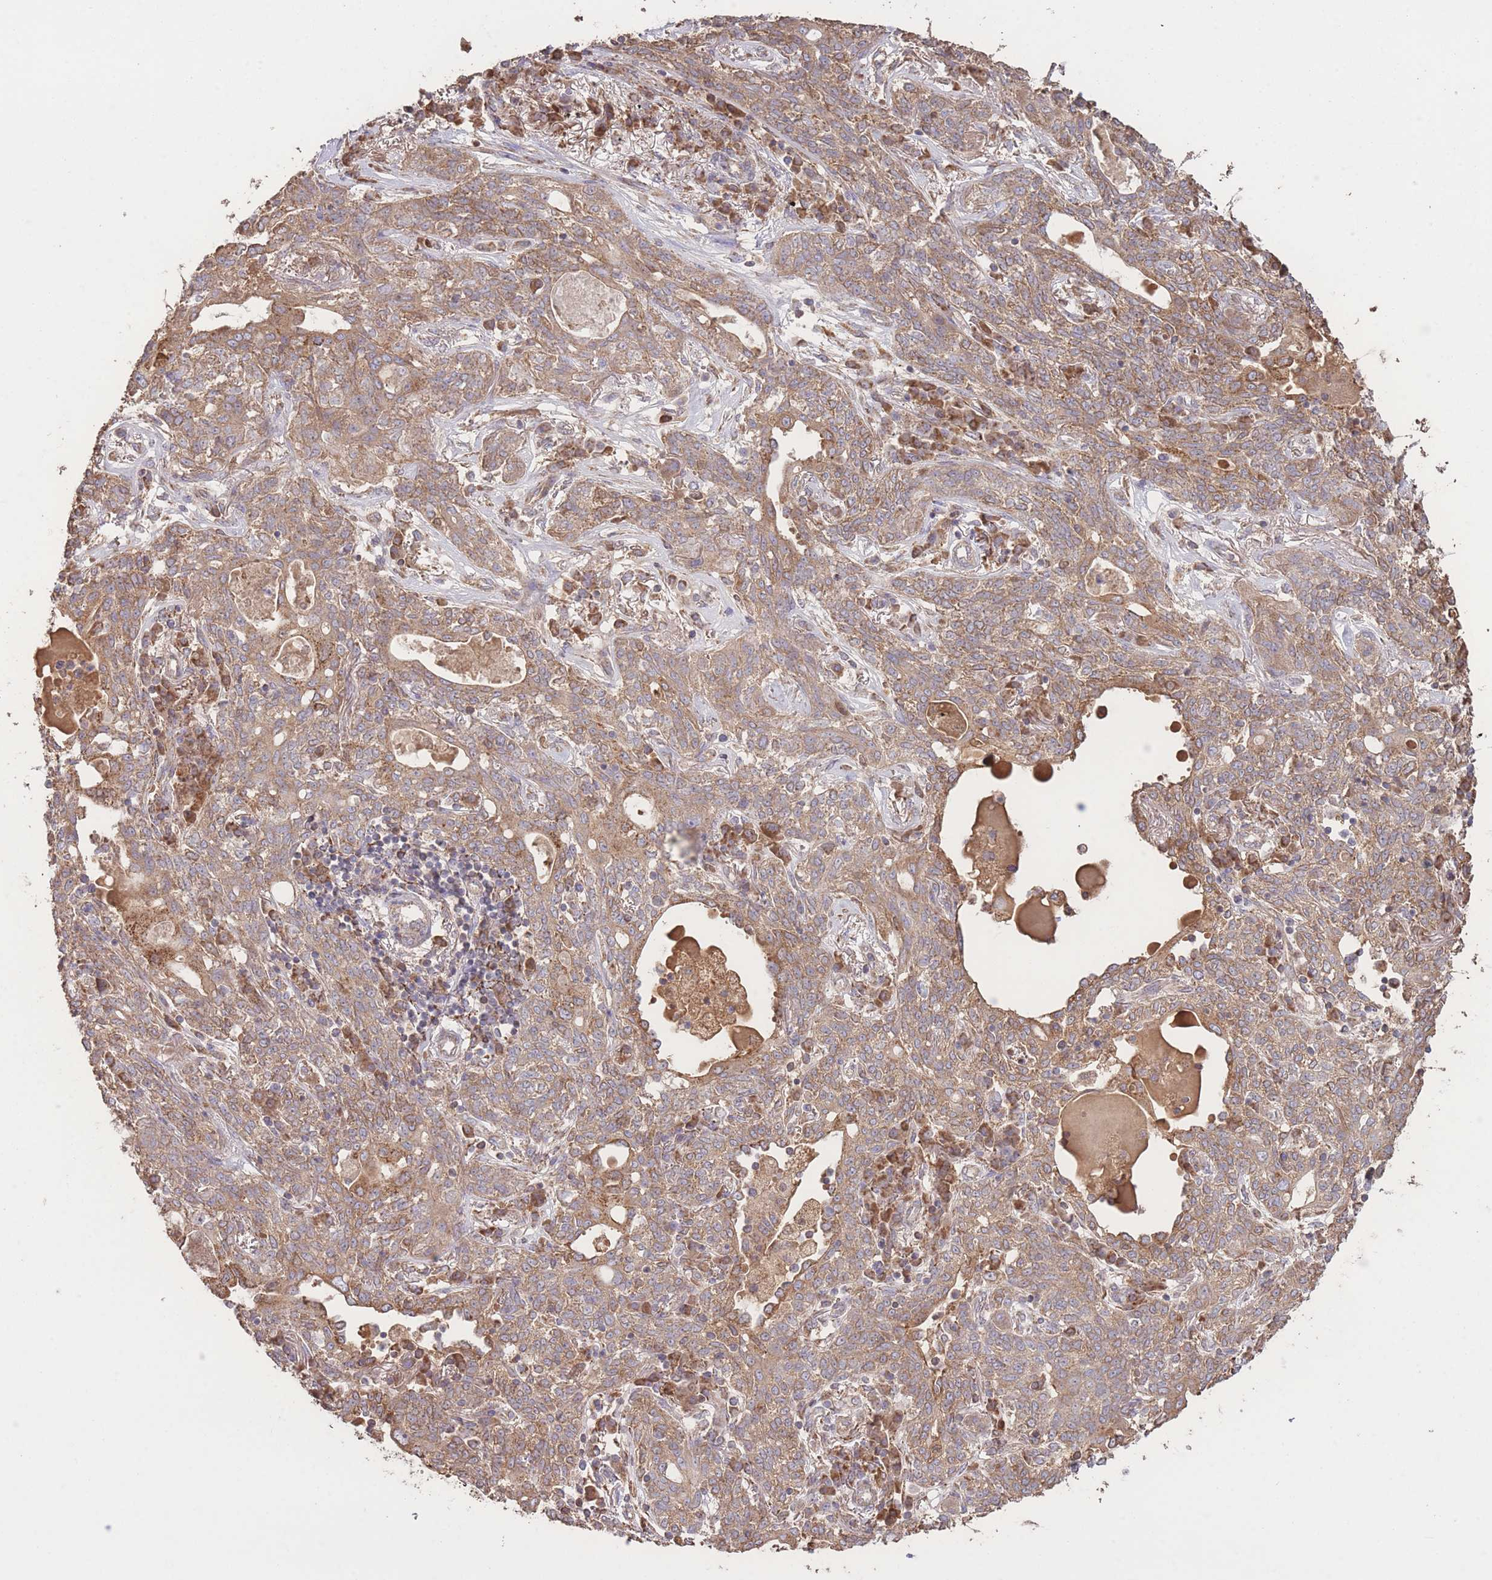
{"staining": {"intensity": "moderate", "quantity": ">75%", "location": "cytoplasmic/membranous"}, "tissue": "lung cancer", "cell_type": "Tumor cells", "image_type": "cancer", "snomed": [{"axis": "morphology", "description": "Squamous cell carcinoma, NOS"}, {"axis": "topography", "description": "Lung"}], "caption": "Immunohistochemical staining of lung cancer (squamous cell carcinoma) displays medium levels of moderate cytoplasmic/membranous protein staining in about >75% of tumor cells.", "gene": "EEF1AKMT1", "patient": {"sex": "female", "age": 70}}